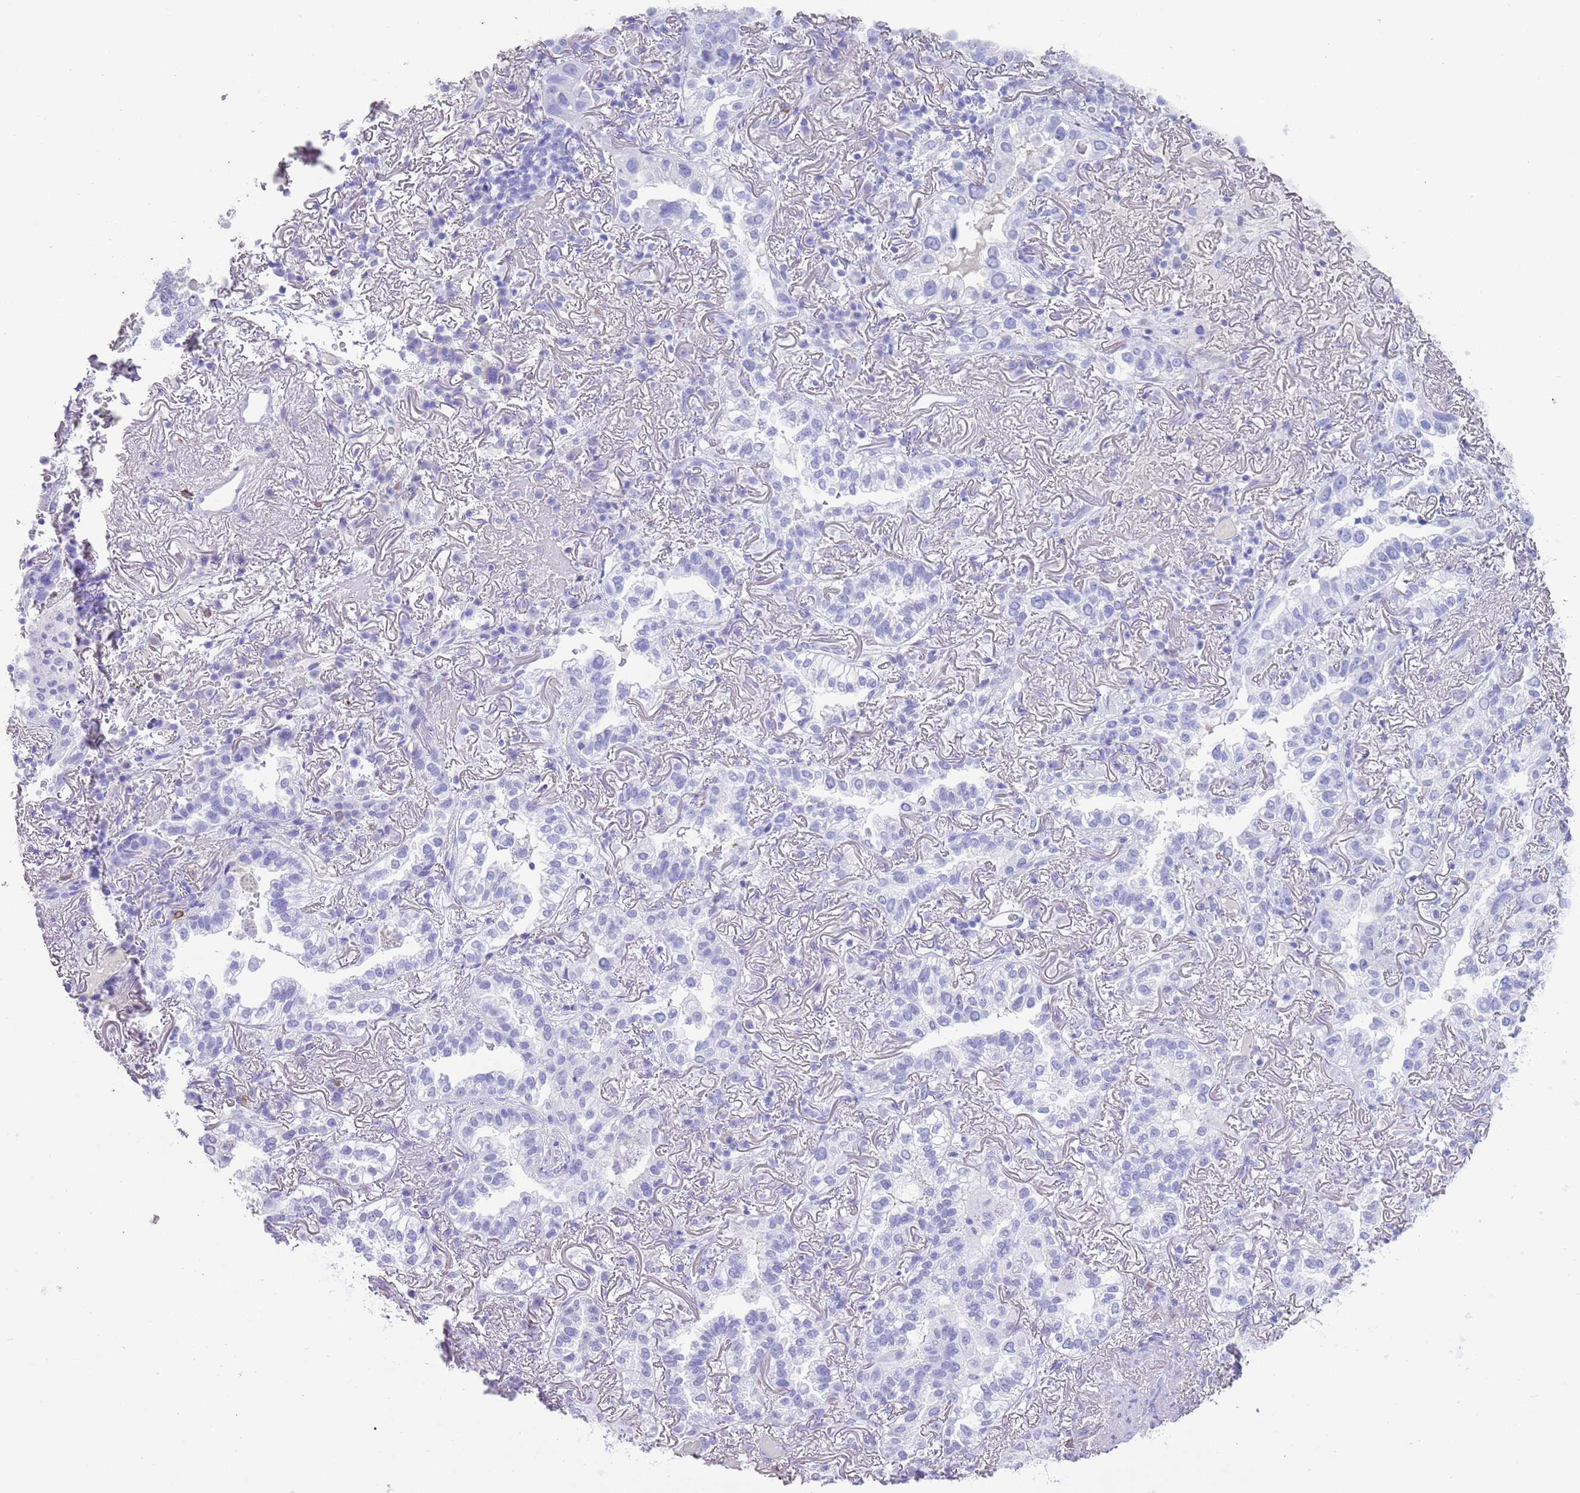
{"staining": {"intensity": "negative", "quantity": "none", "location": "none"}, "tissue": "lung cancer", "cell_type": "Tumor cells", "image_type": "cancer", "snomed": [{"axis": "morphology", "description": "Adenocarcinoma, NOS"}, {"axis": "topography", "description": "Lung"}], "caption": "This is an immunohistochemistry (IHC) image of adenocarcinoma (lung). There is no positivity in tumor cells.", "gene": "MYADML2", "patient": {"sex": "female", "age": 69}}